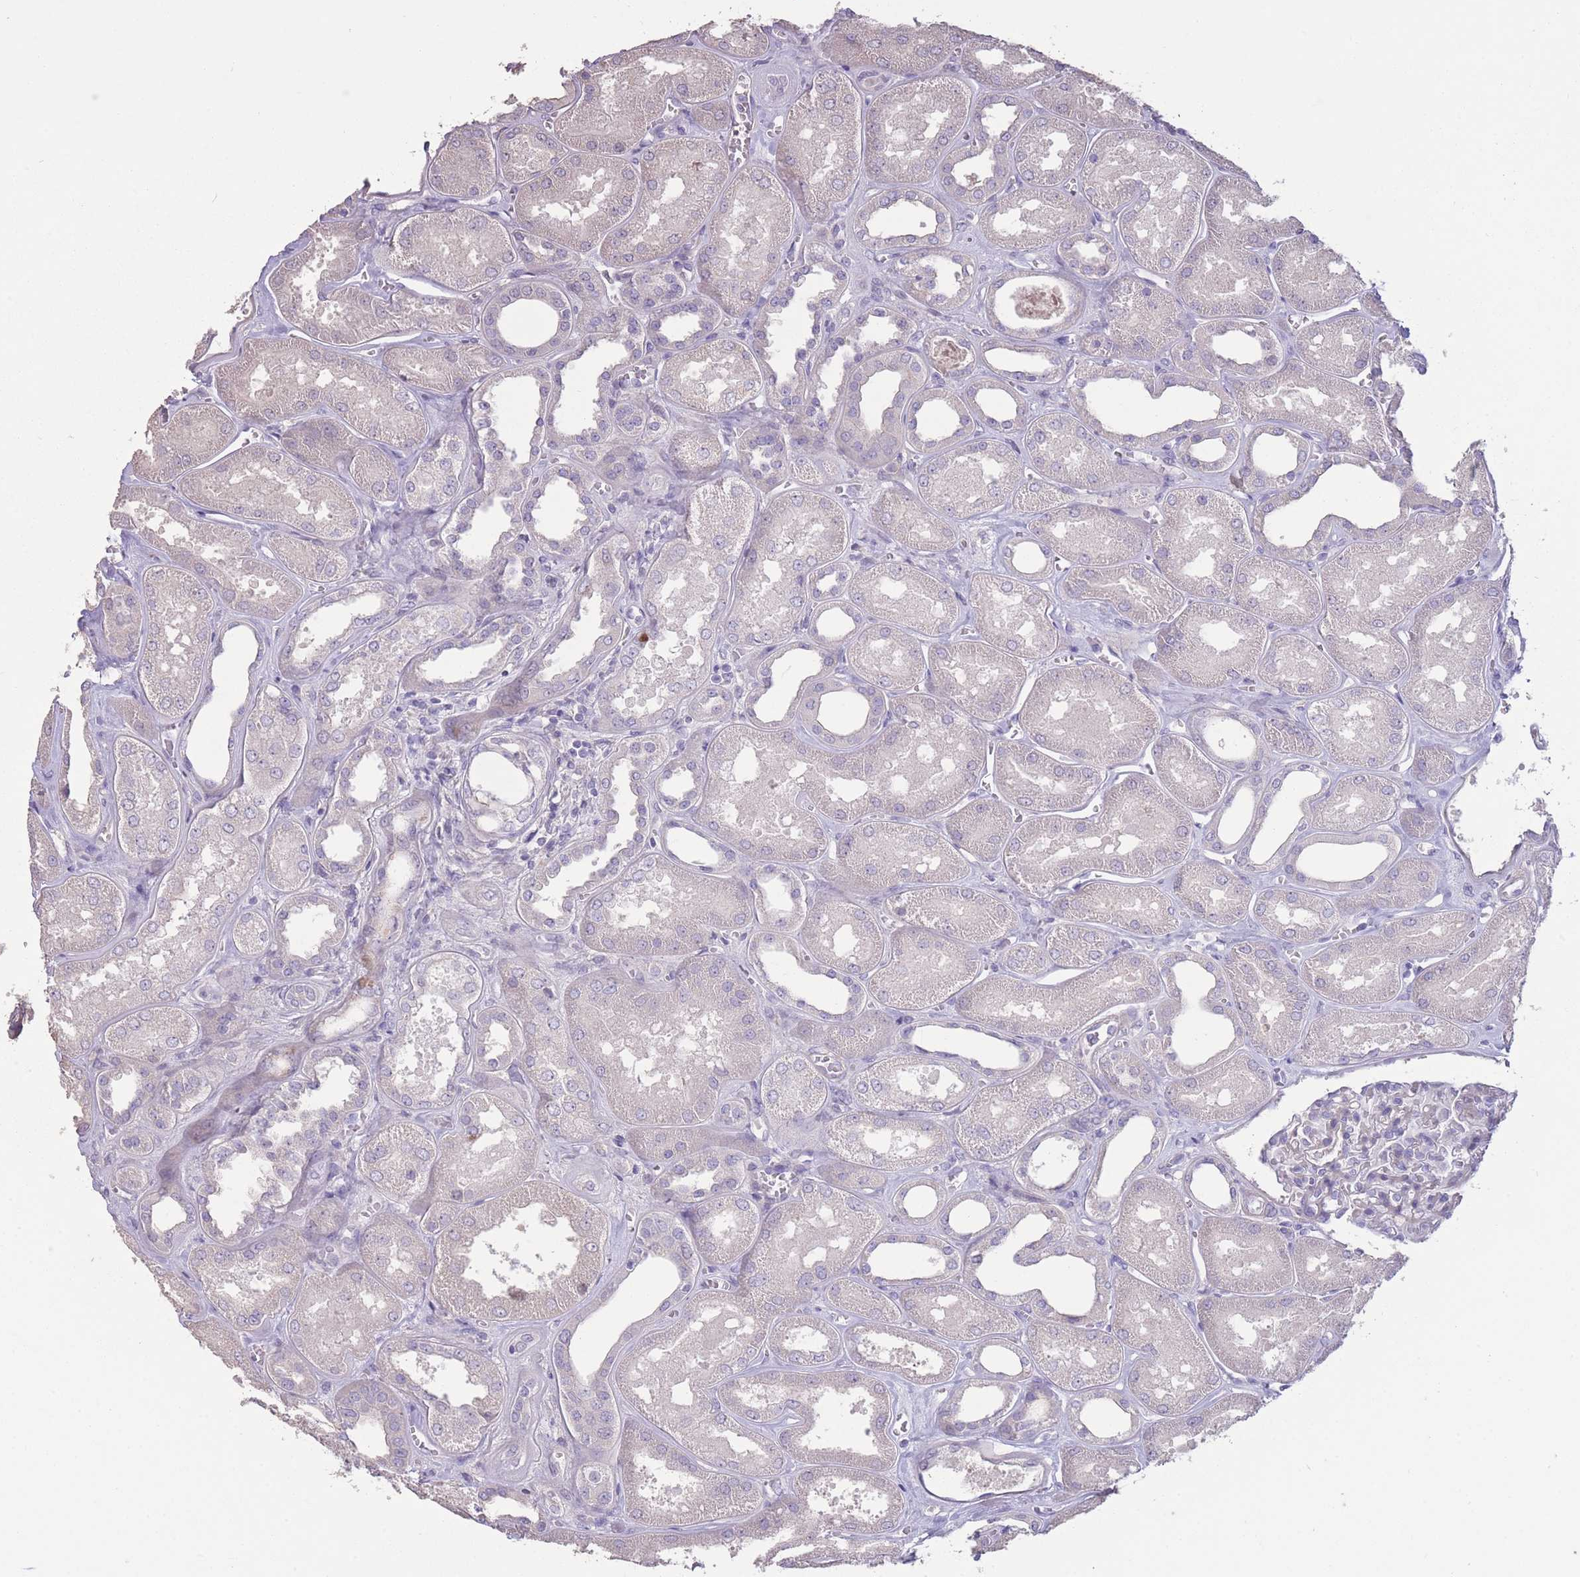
{"staining": {"intensity": "negative", "quantity": "none", "location": "none"}, "tissue": "kidney", "cell_type": "Cells in glomeruli", "image_type": "normal", "snomed": [{"axis": "morphology", "description": "Normal tissue, NOS"}, {"axis": "morphology", "description": "Adenocarcinoma, NOS"}, {"axis": "topography", "description": "Kidney"}], "caption": "IHC image of normal kidney: kidney stained with DAB (3,3'-diaminobenzidine) reveals no significant protein staining in cells in glomeruli. The staining was performed using DAB (3,3'-diaminobenzidine) to visualize the protein expression in brown, while the nuclei were stained in blue with hematoxylin (Magnification: 20x).", "gene": "RSPH10B2", "patient": {"sex": "female", "age": 68}}